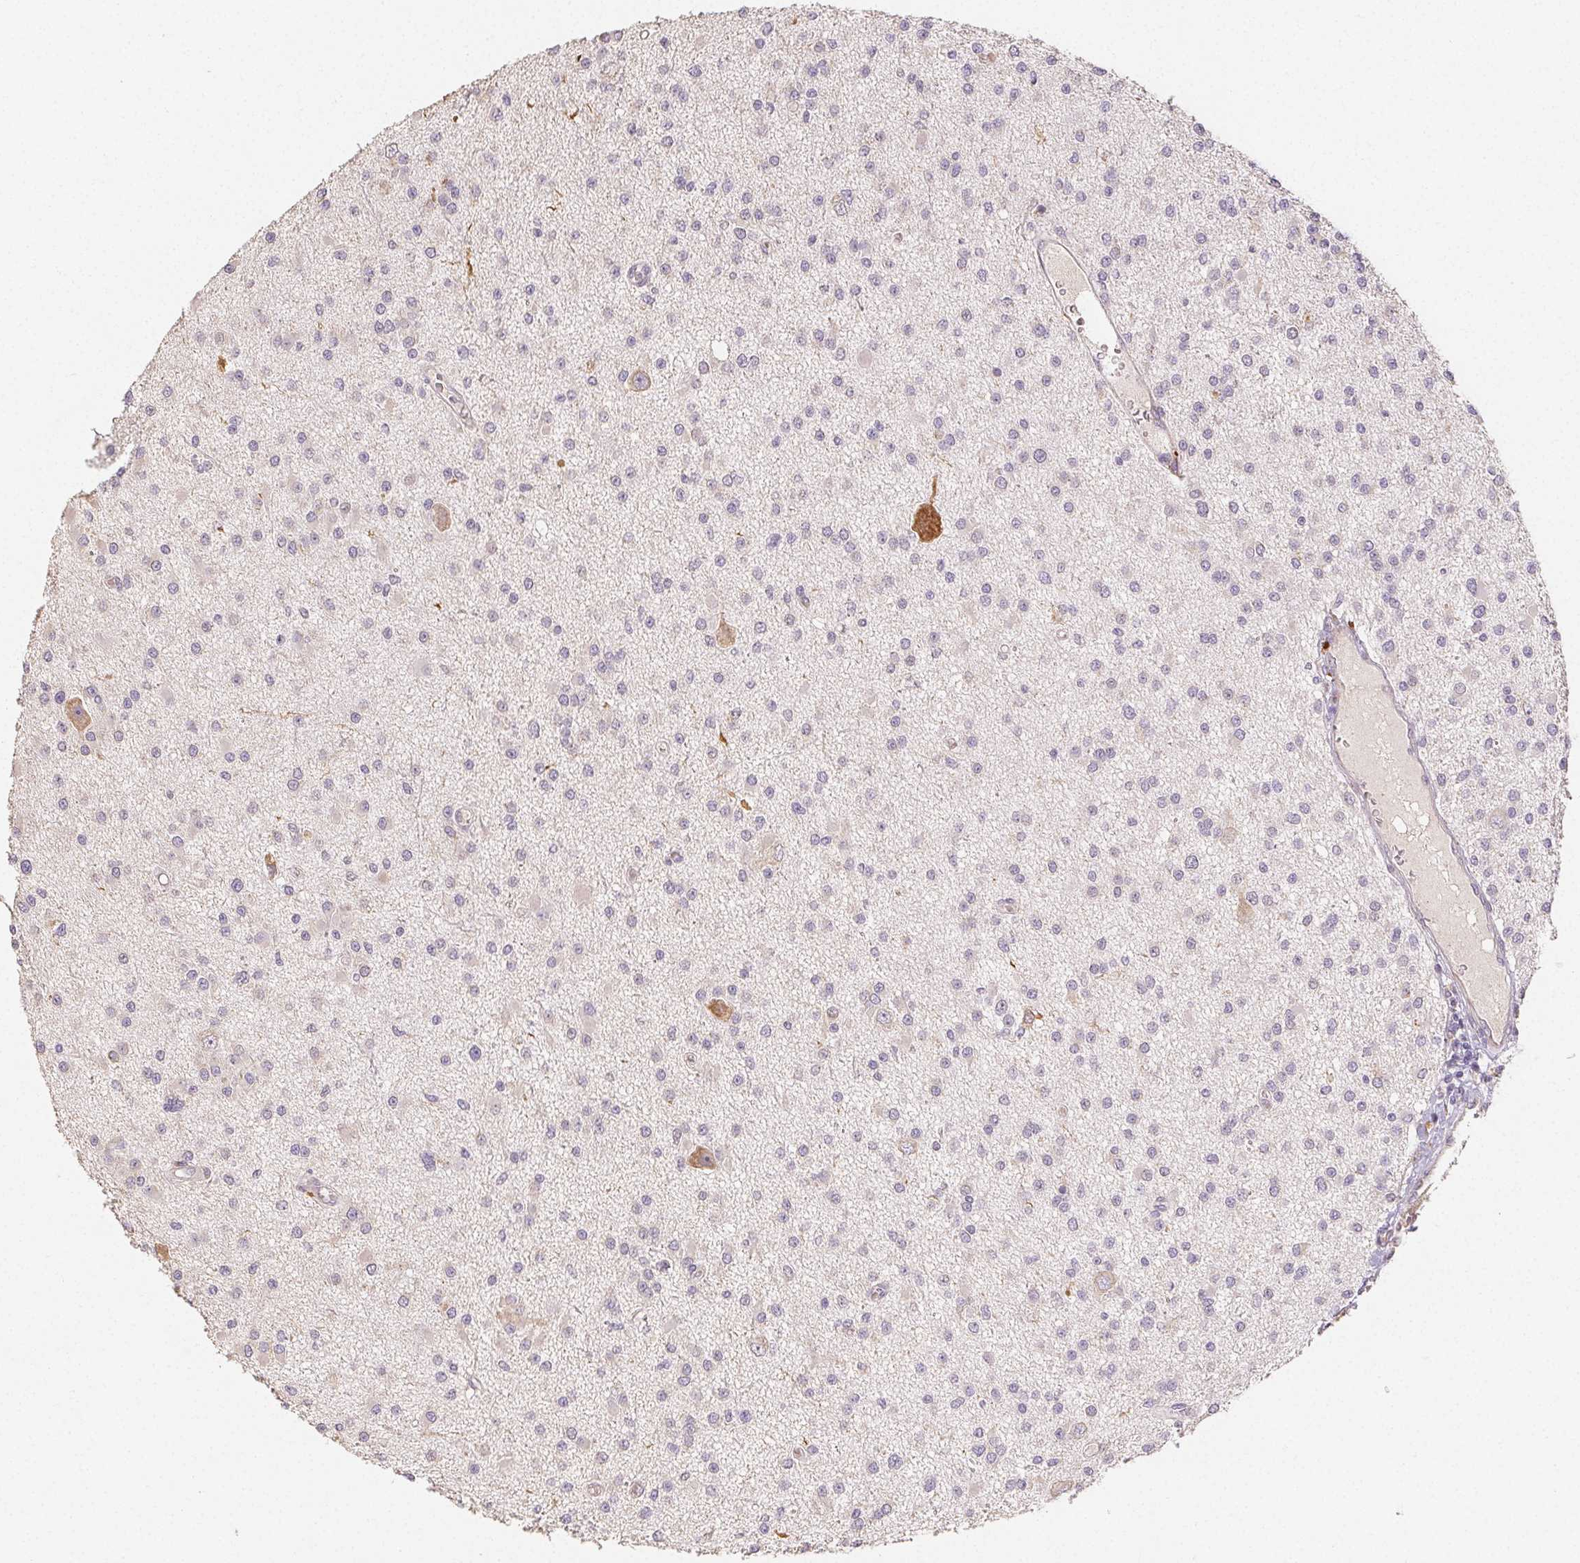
{"staining": {"intensity": "negative", "quantity": "none", "location": "none"}, "tissue": "glioma", "cell_type": "Tumor cells", "image_type": "cancer", "snomed": [{"axis": "morphology", "description": "Glioma, malignant, High grade"}, {"axis": "topography", "description": "Brain"}], "caption": "IHC histopathology image of neoplastic tissue: high-grade glioma (malignant) stained with DAB (3,3'-diaminobenzidine) displays no significant protein positivity in tumor cells.", "gene": "ACVR1B", "patient": {"sex": "male", "age": 54}}